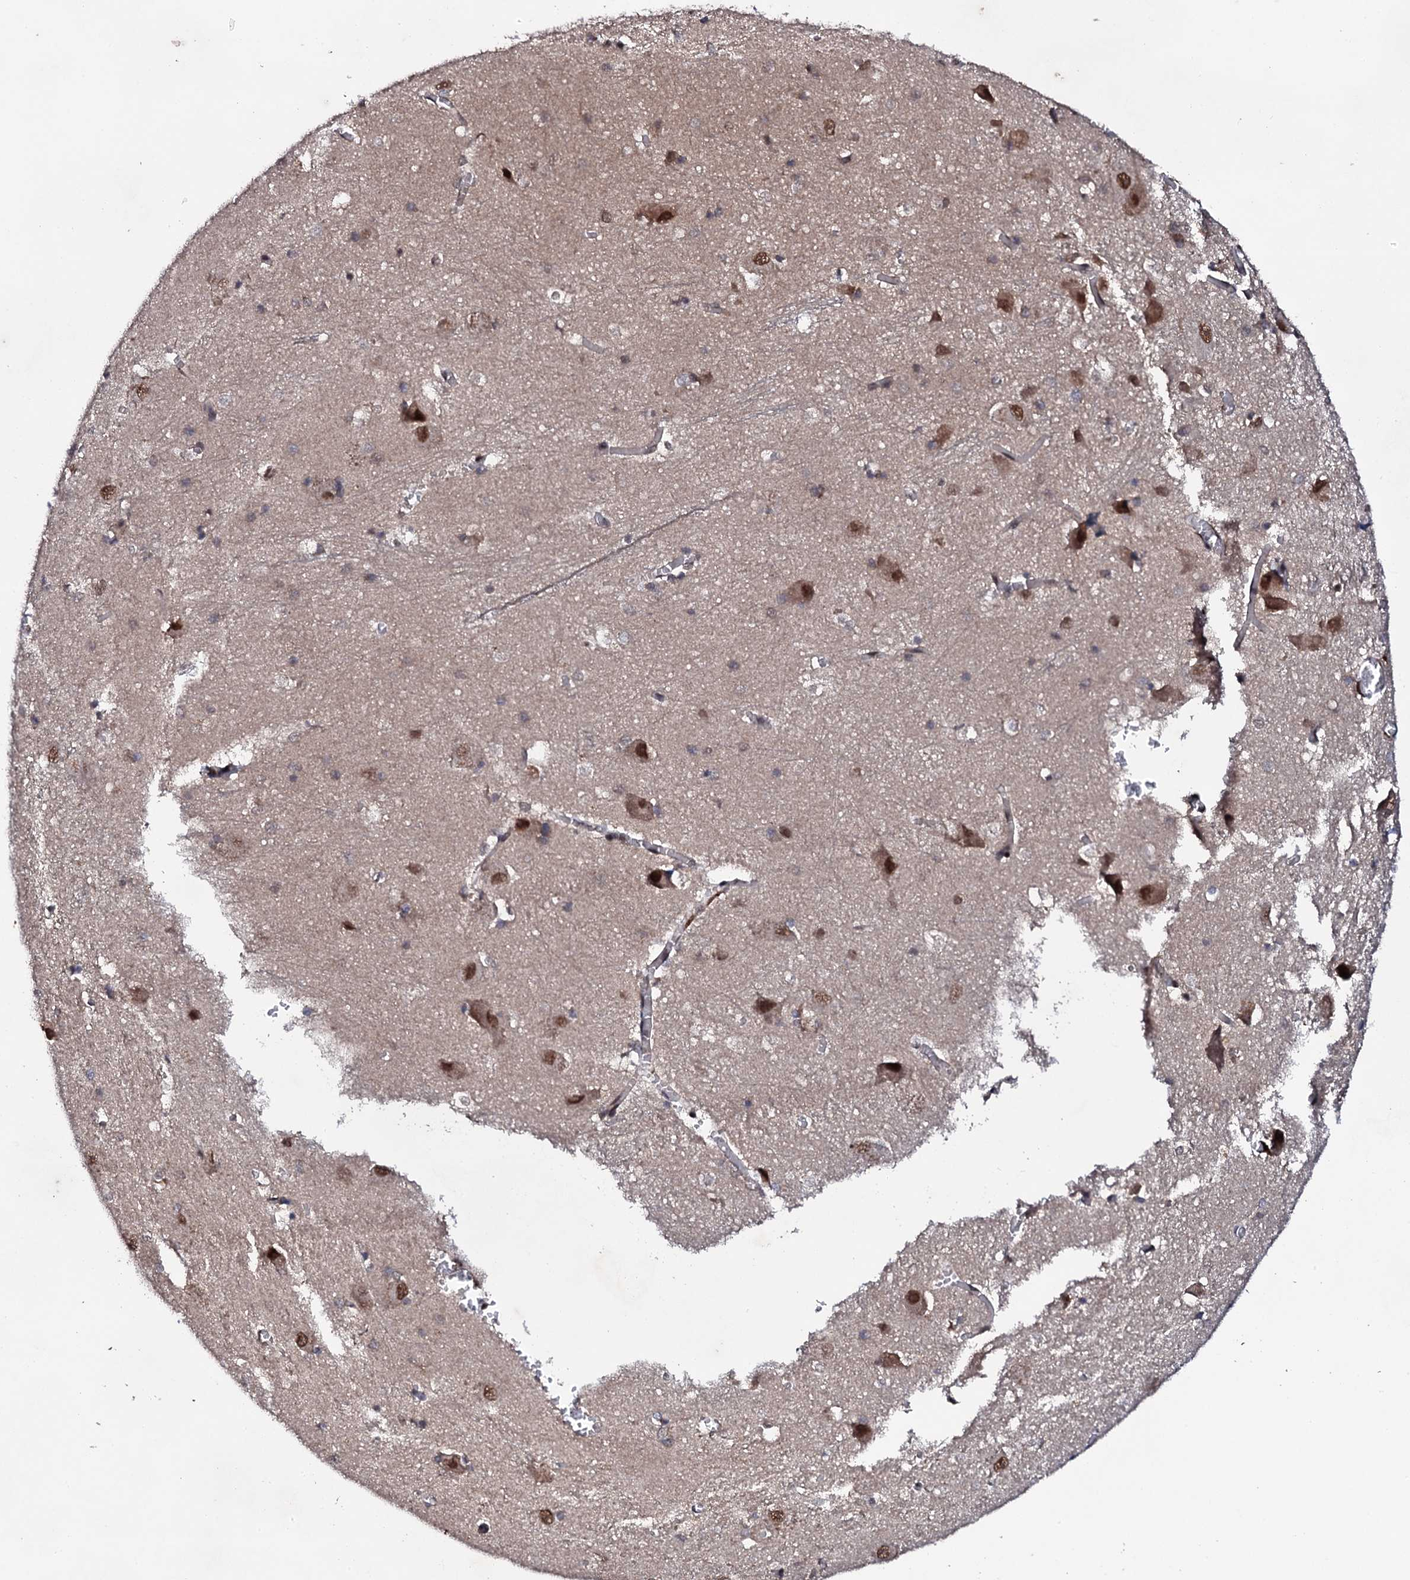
{"staining": {"intensity": "moderate", "quantity": "<25%", "location": "nuclear"}, "tissue": "caudate", "cell_type": "Glial cells", "image_type": "normal", "snomed": [{"axis": "morphology", "description": "Normal tissue, NOS"}, {"axis": "topography", "description": "Lateral ventricle wall"}], "caption": "Immunohistochemistry staining of unremarkable caudate, which shows low levels of moderate nuclear expression in about <25% of glial cells indicating moderate nuclear protein positivity. The staining was performed using DAB (brown) for protein detection and nuclei were counterstained in hematoxylin (blue).", "gene": "FAM111A", "patient": {"sex": "male", "age": 37}}